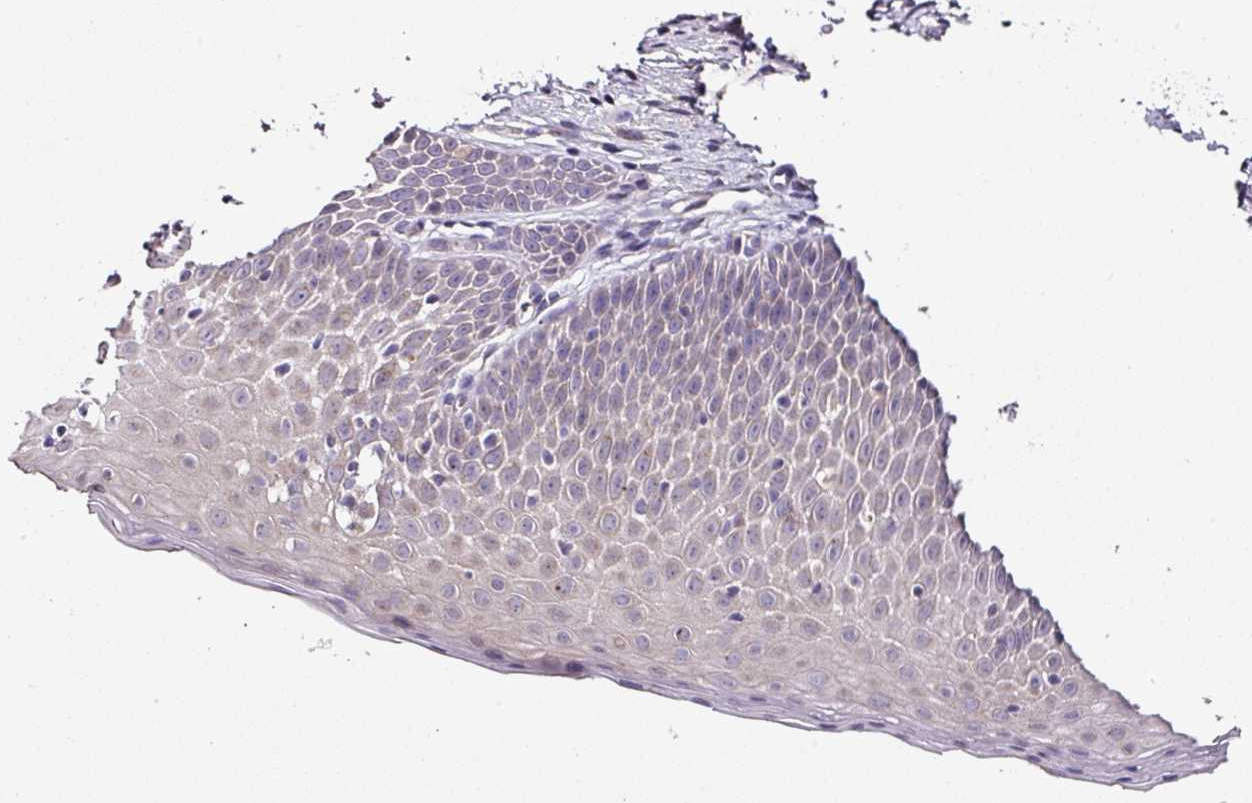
{"staining": {"intensity": "weak", "quantity": "25%-75%", "location": "cytoplasmic/membranous"}, "tissue": "cervix", "cell_type": "Glandular cells", "image_type": "normal", "snomed": [{"axis": "morphology", "description": "Normal tissue, NOS"}, {"axis": "topography", "description": "Cervix"}], "caption": "Immunohistochemical staining of benign cervix reveals 25%-75% levels of weak cytoplasmic/membranous protein positivity in approximately 25%-75% of glandular cells. Using DAB (brown) and hematoxylin (blue) stains, captured at high magnification using brightfield microscopy.", "gene": "SKIC2", "patient": {"sex": "female", "age": 36}}